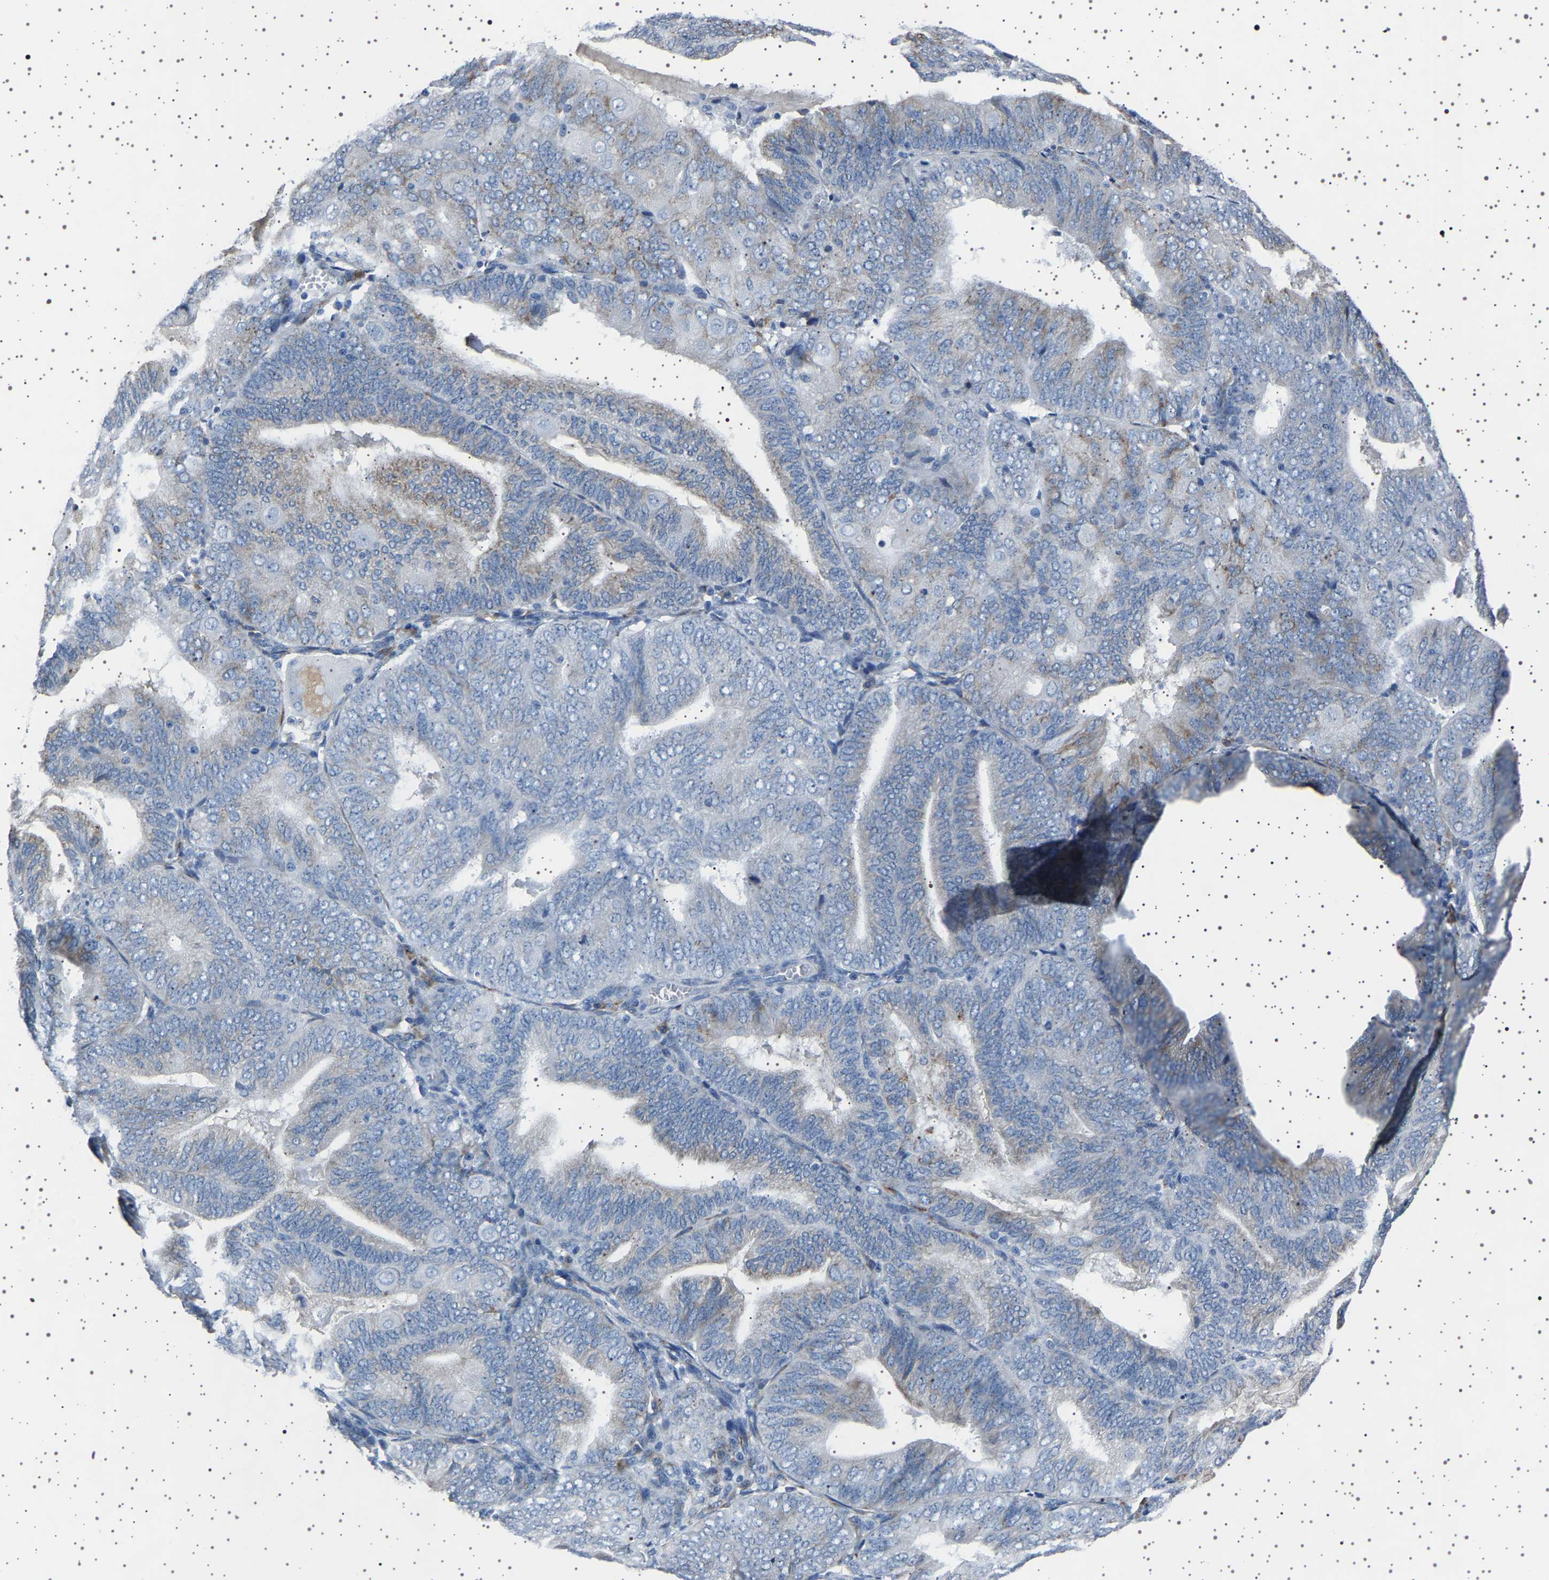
{"staining": {"intensity": "weak", "quantity": "<25%", "location": "cytoplasmic/membranous"}, "tissue": "endometrial cancer", "cell_type": "Tumor cells", "image_type": "cancer", "snomed": [{"axis": "morphology", "description": "Adenocarcinoma, NOS"}, {"axis": "topography", "description": "Endometrium"}], "caption": "Tumor cells are negative for brown protein staining in endometrial adenocarcinoma. Nuclei are stained in blue.", "gene": "FTCD", "patient": {"sex": "female", "age": 81}}